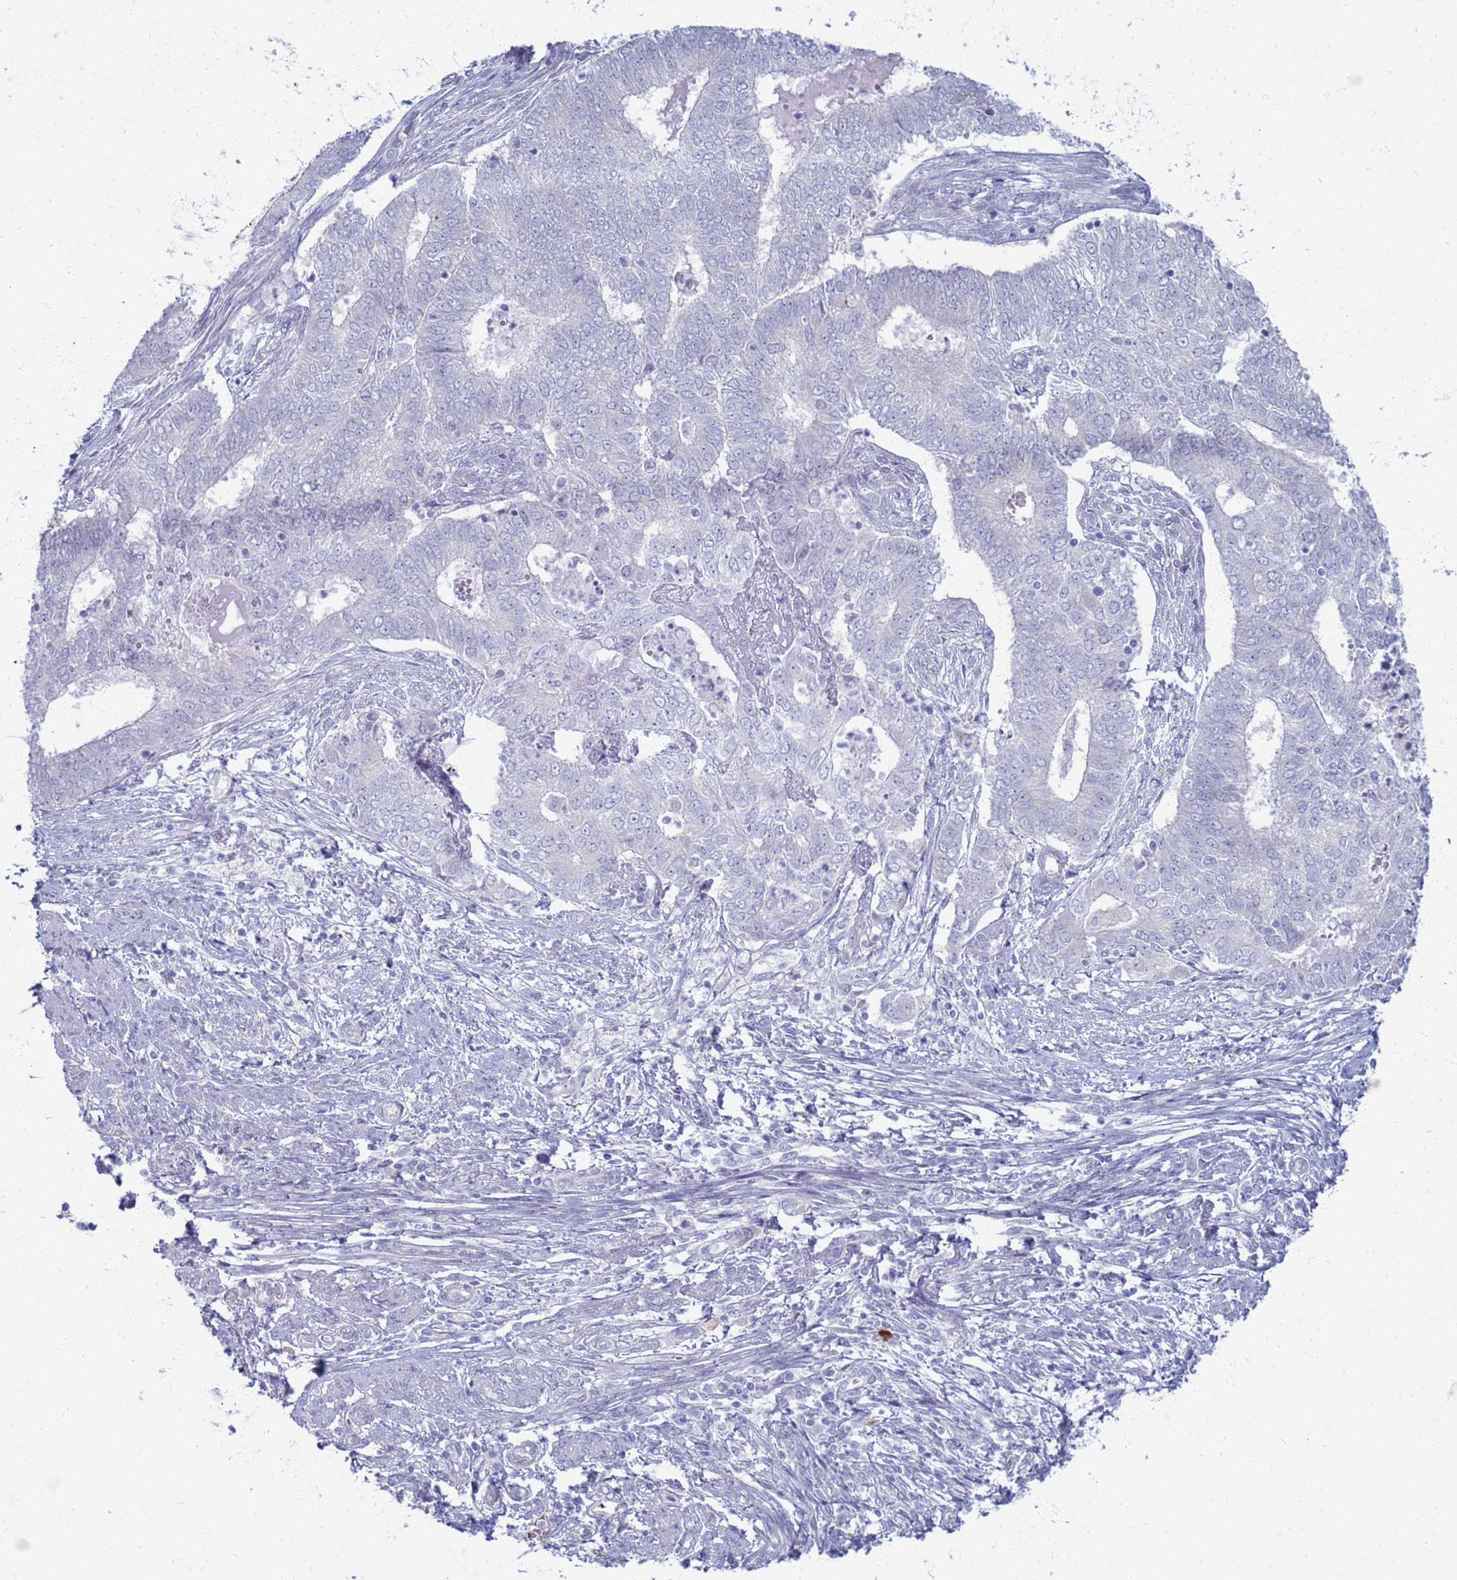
{"staining": {"intensity": "negative", "quantity": "none", "location": "none"}, "tissue": "endometrial cancer", "cell_type": "Tumor cells", "image_type": "cancer", "snomed": [{"axis": "morphology", "description": "Adenocarcinoma, NOS"}, {"axis": "topography", "description": "Endometrium"}], "caption": "Tumor cells show no significant expression in endometrial cancer.", "gene": "CLCA2", "patient": {"sex": "female", "age": 62}}